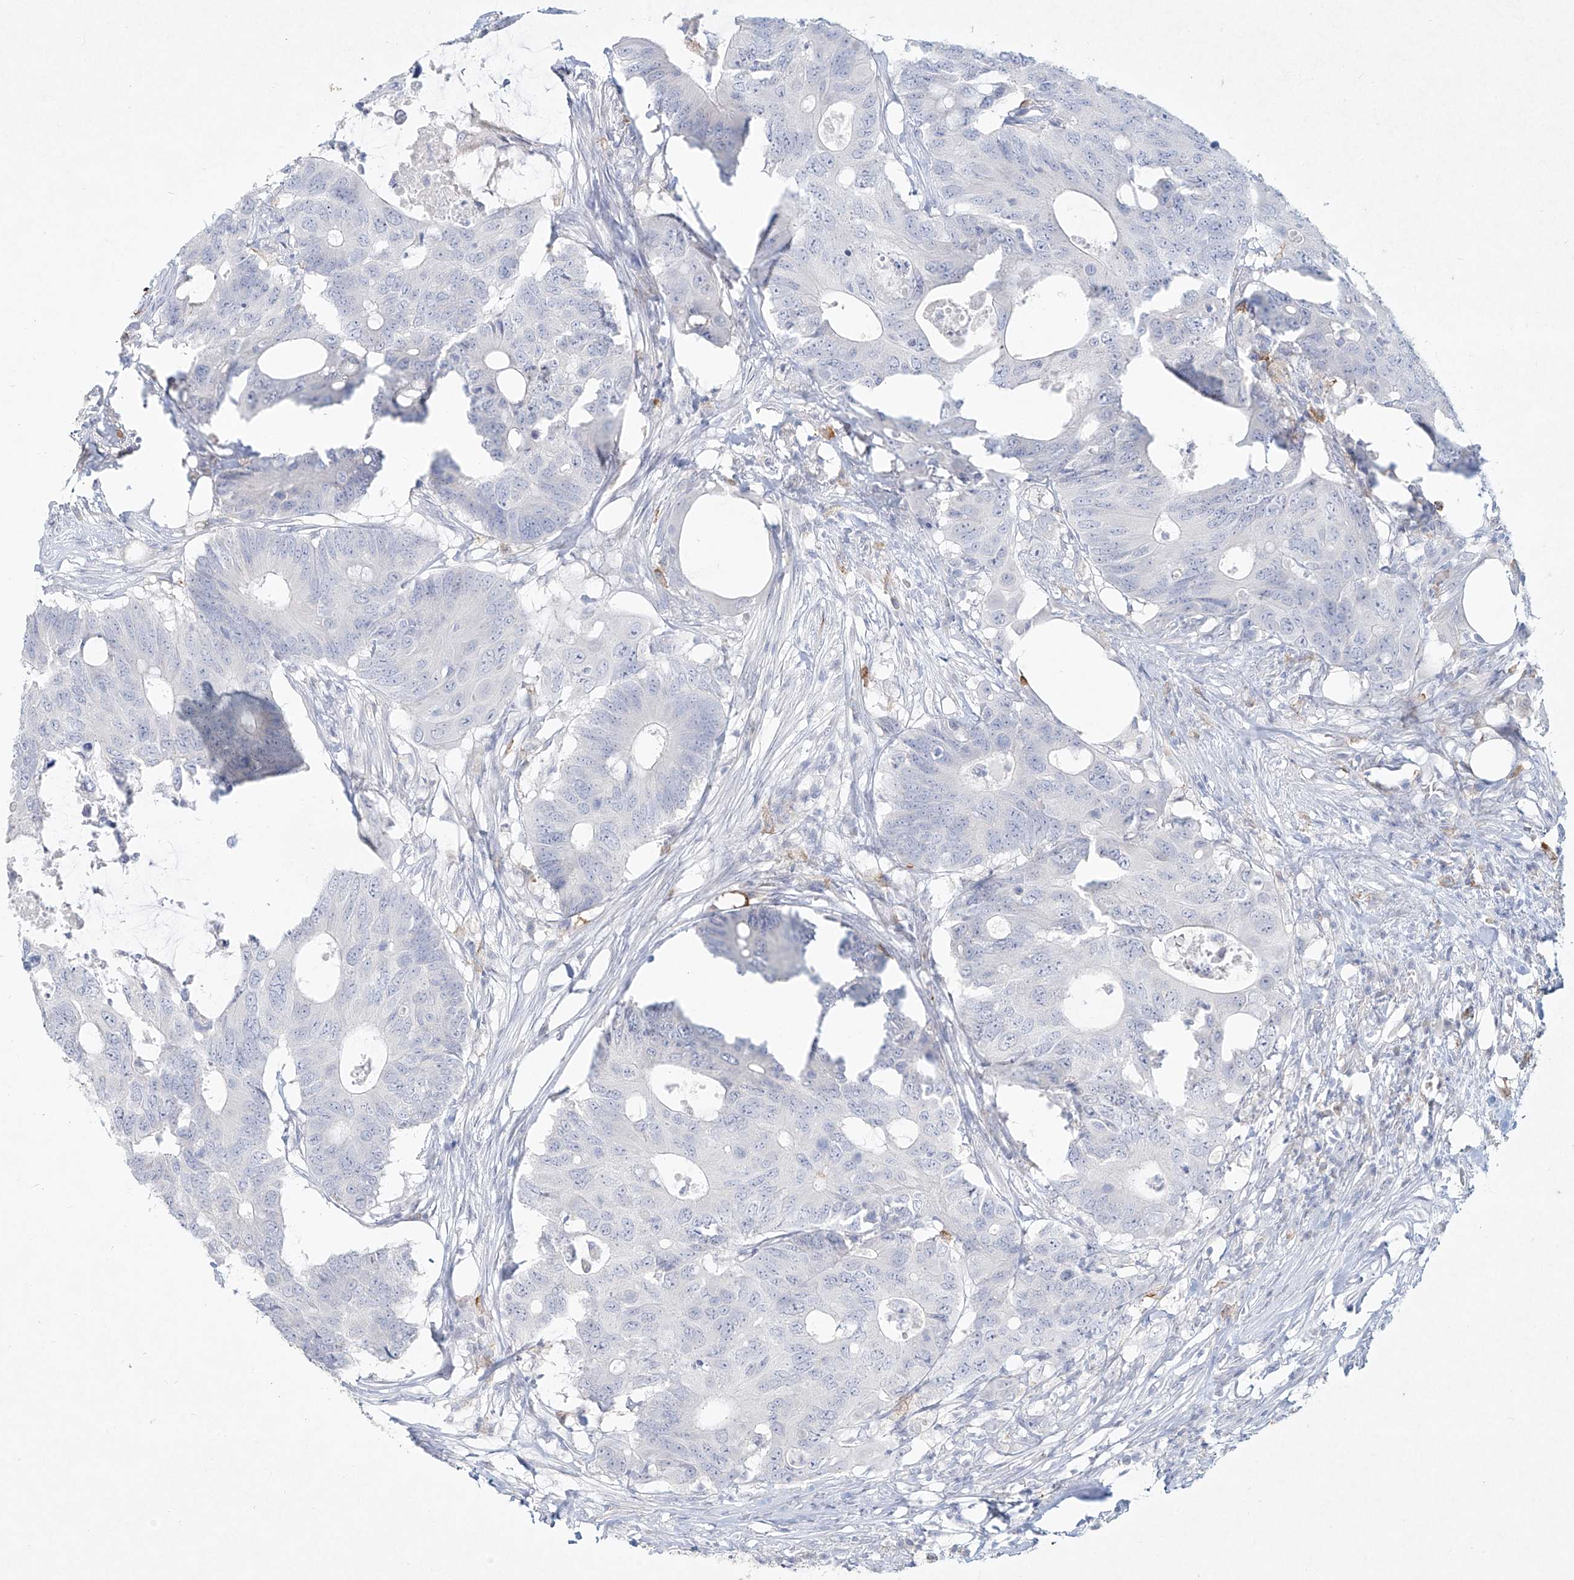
{"staining": {"intensity": "negative", "quantity": "none", "location": "none"}, "tissue": "colorectal cancer", "cell_type": "Tumor cells", "image_type": "cancer", "snomed": [{"axis": "morphology", "description": "Adenocarcinoma, NOS"}, {"axis": "topography", "description": "Colon"}], "caption": "Tumor cells show no significant protein staining in colorectal cancer (adenocarcinoma).", "gene": "CD209", "patient": {"sex": "male", "age": 71}}